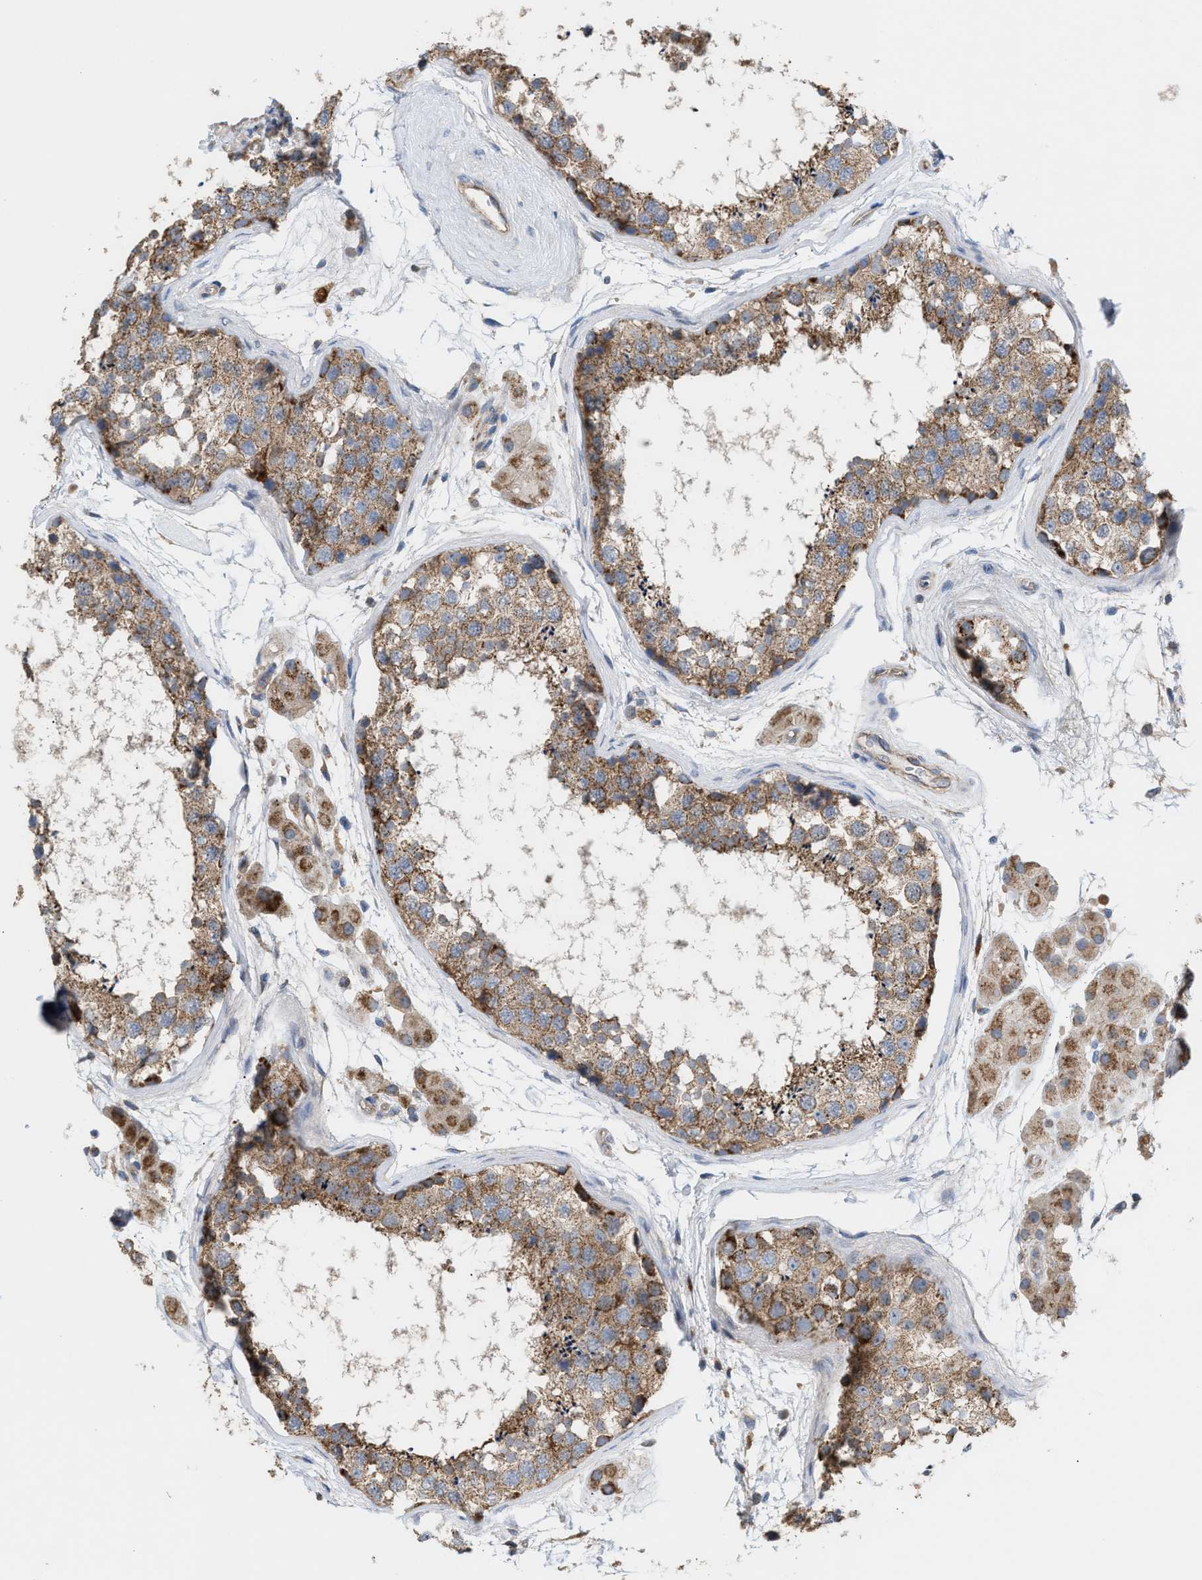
{"staining": {"intensity": "moderate", "quantity": ">75%", "location": "cytoplasmic/membranous"}, "tissue": "testis", "cell_type": "Cells in seminiferous ducts", "image_type": "normal", "snomed": [{"axis": "morphology", "description": "Normal tissue, NOS"}, {"axis": "topography", "description": "Testis"}], "caption": "Unremarkable testis exhibits moderate cytoplasmic/membranous positivity in approximately >75% of cells in seminiferous ducts, visualized by immunohistochemistry.", "gene": "OXSM", "patient": {"sex": "male", "age": 56}}